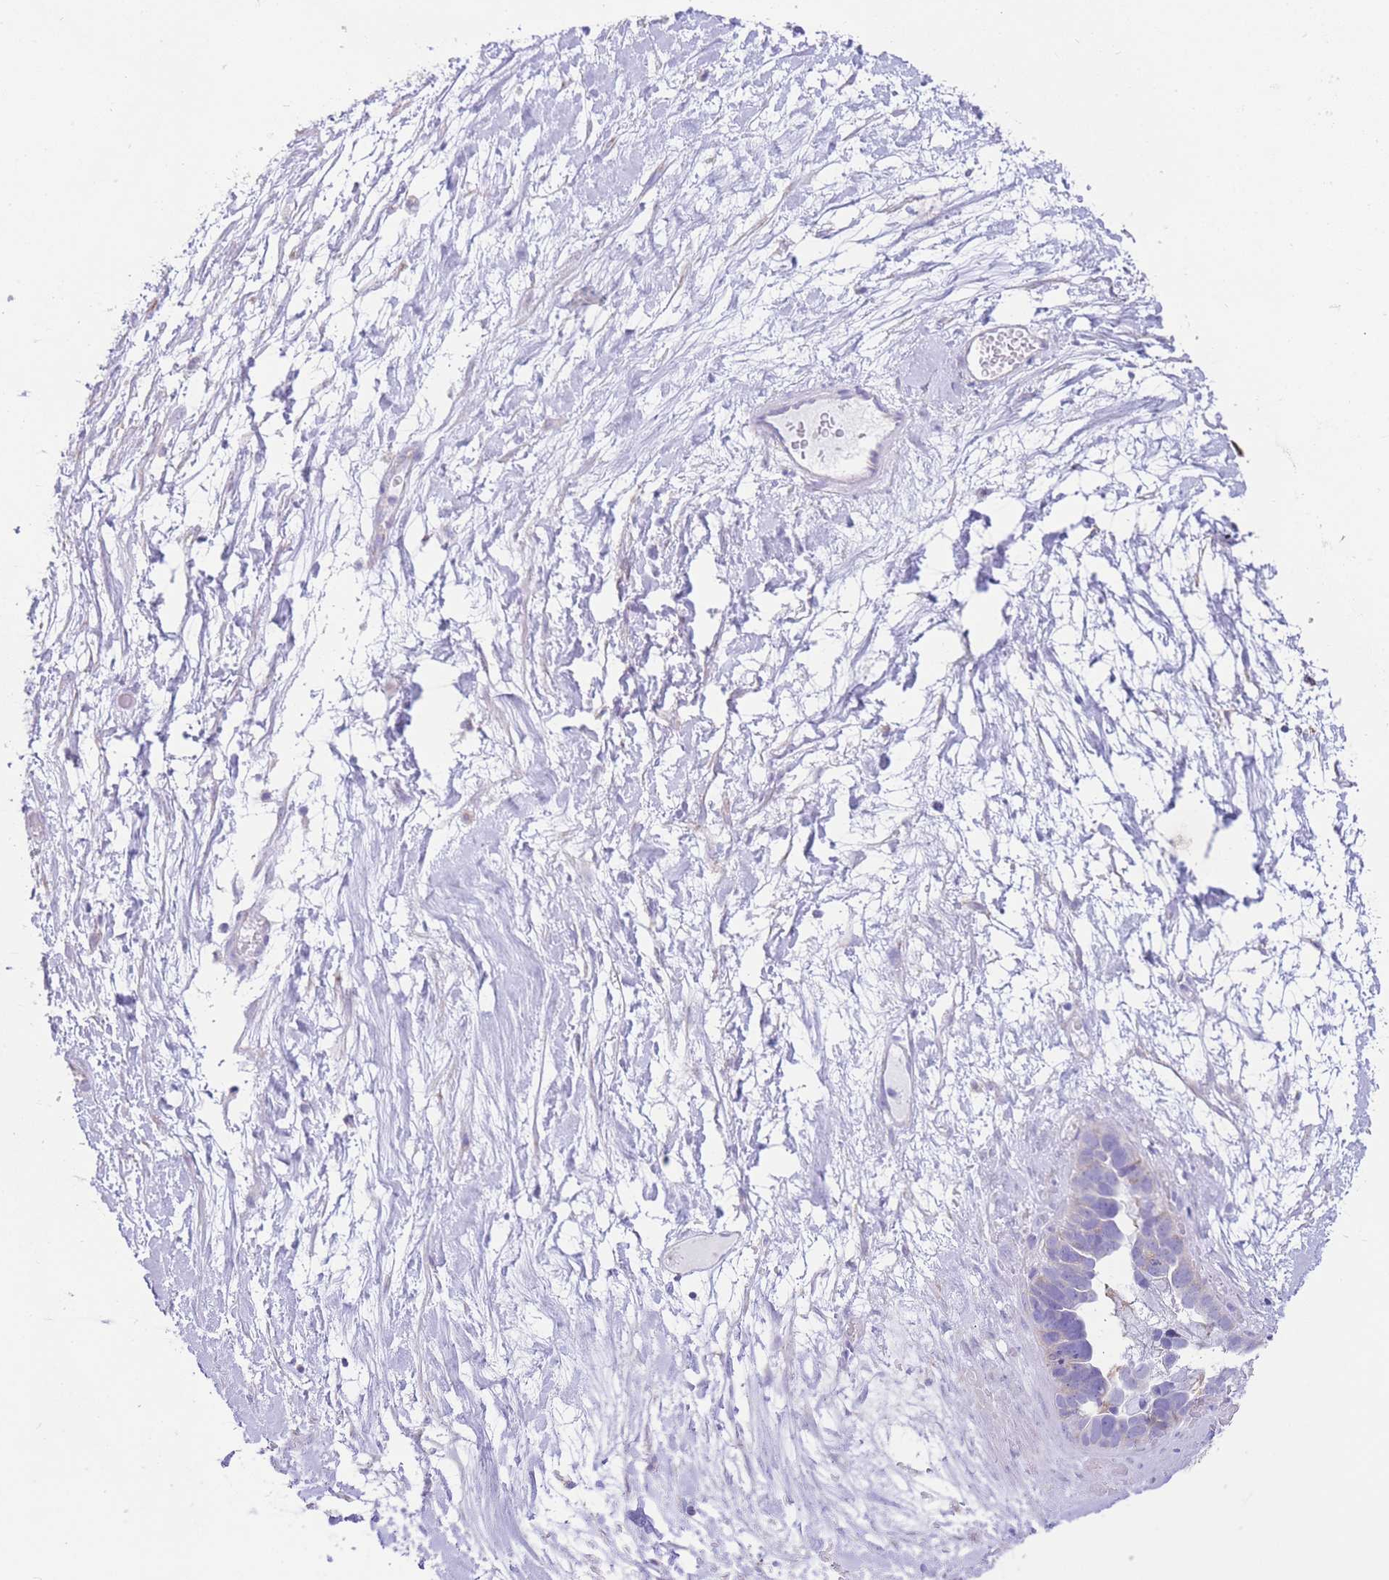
{"staining": {"intensity": "negative", "quantity": "none", "location": "none"}, "tissue": "ovarian cancer", "cell_type": "Tumor cells", "image_type": "cancer", "snomed": [{"axis": "morphology", "description": "Cystadenocarcinoma, serous, NOS"}, {"axis": "topography", "description": "Ovary"}], "caption": "A histopathology image of human ovarian cancer is negative for staining in tumor cells.", "gene": "ACSM4", "patient": {"sex": "female", "age": 54}}